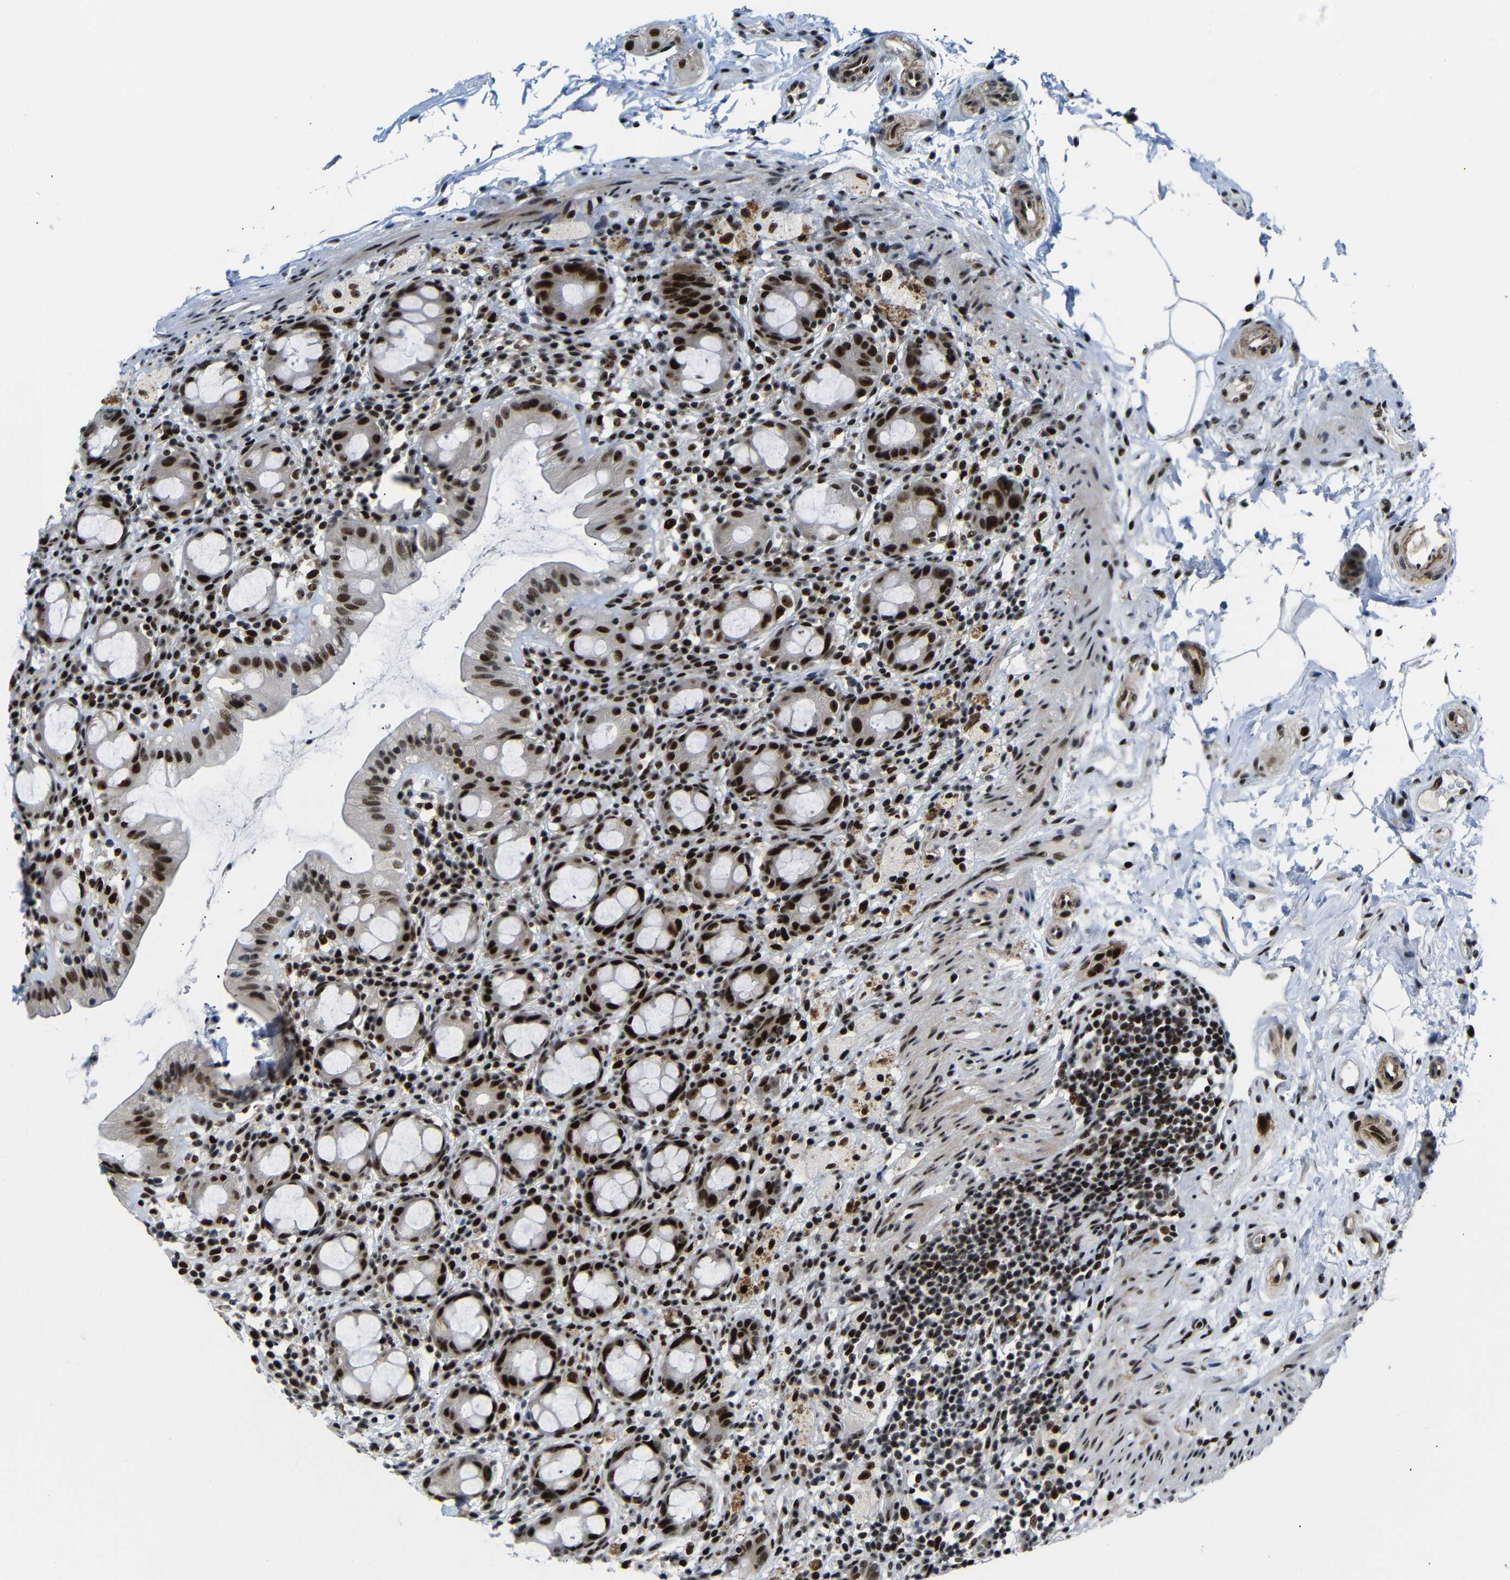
{"staining": {"intensity": "strong", "quantity": ">75%", "location": "nuclear"}, "tissue": "rectum", "cell_type": "Glandular cells", "image_type": "normal", "snomed": [{"axis": "morphology", "description": "Normal tissue, NOS"}, {"axis": "topography", "description": "Rectum"}], "caption": "A brown stain highlights strong nuclear positivity of a protein in glandular cells of normal human rectum. (DAB (3,3'-diaminobenzidine) IHC, brown staining for protein, blue staining for nuclei).", "gene": "SETDB2", "patient": {"sex": "male", "age": 44}}